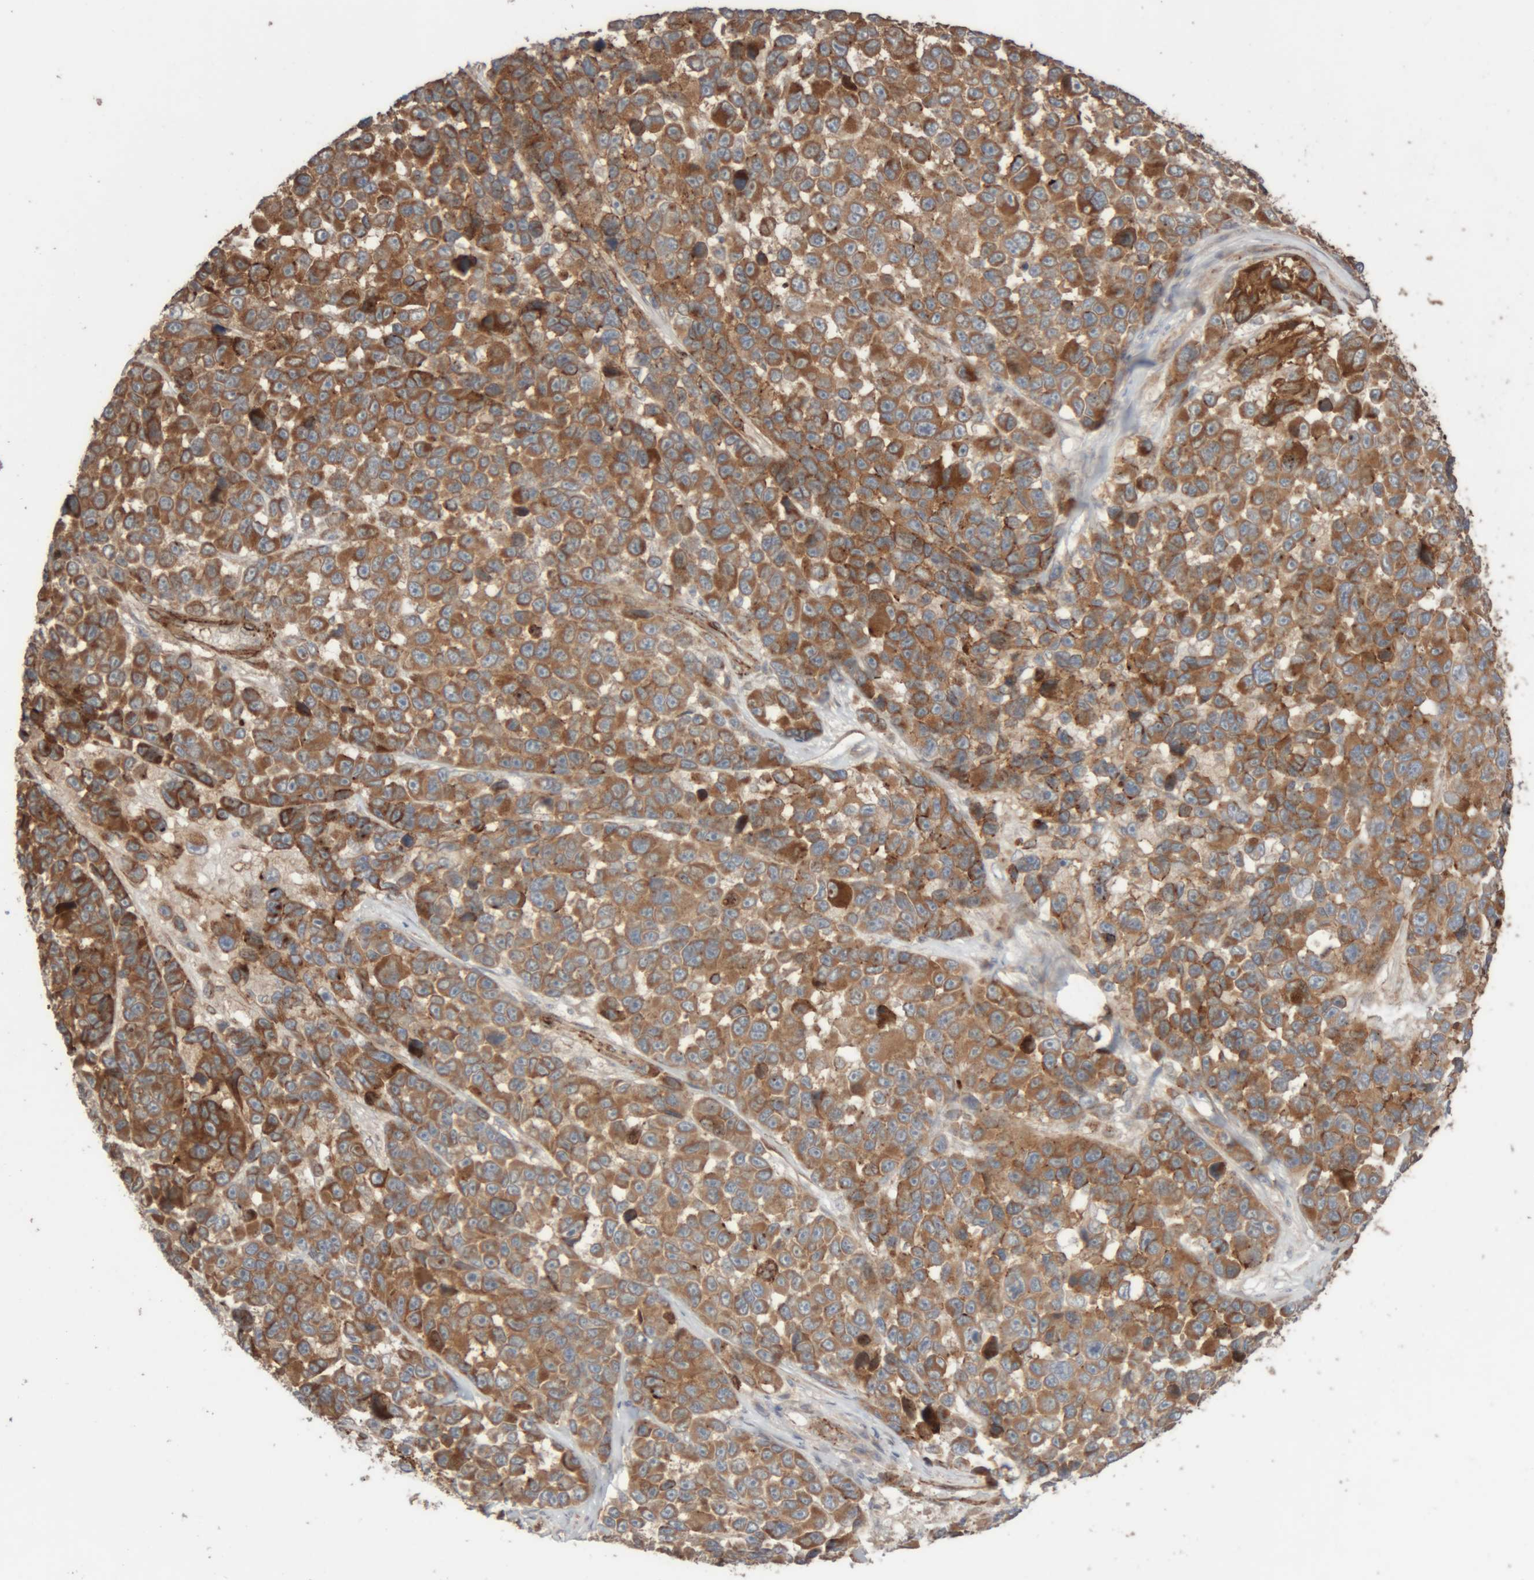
{"staining": {"intensity": "moderate", "quantity": ">75%", "location": "cytoplasmic/membranous"}, "tissue": "melanoma", "cell_type": "Tumor cells", "image_type": "cancer", "snomed": [{"axis": "morphology", "description": "Malignant melanoma, NOS"}, {"axis": "topography", "description": "Skin"}], "caption": "Tumor cells exhibit moderate cytoplasmic/membranous expression in about >75% of cells in malignant melanoma. (Brightfield microscopy of DAB IHC at high magnification).", "gene": "RAB32", "patient": {"sex": "male", "age": 53}}